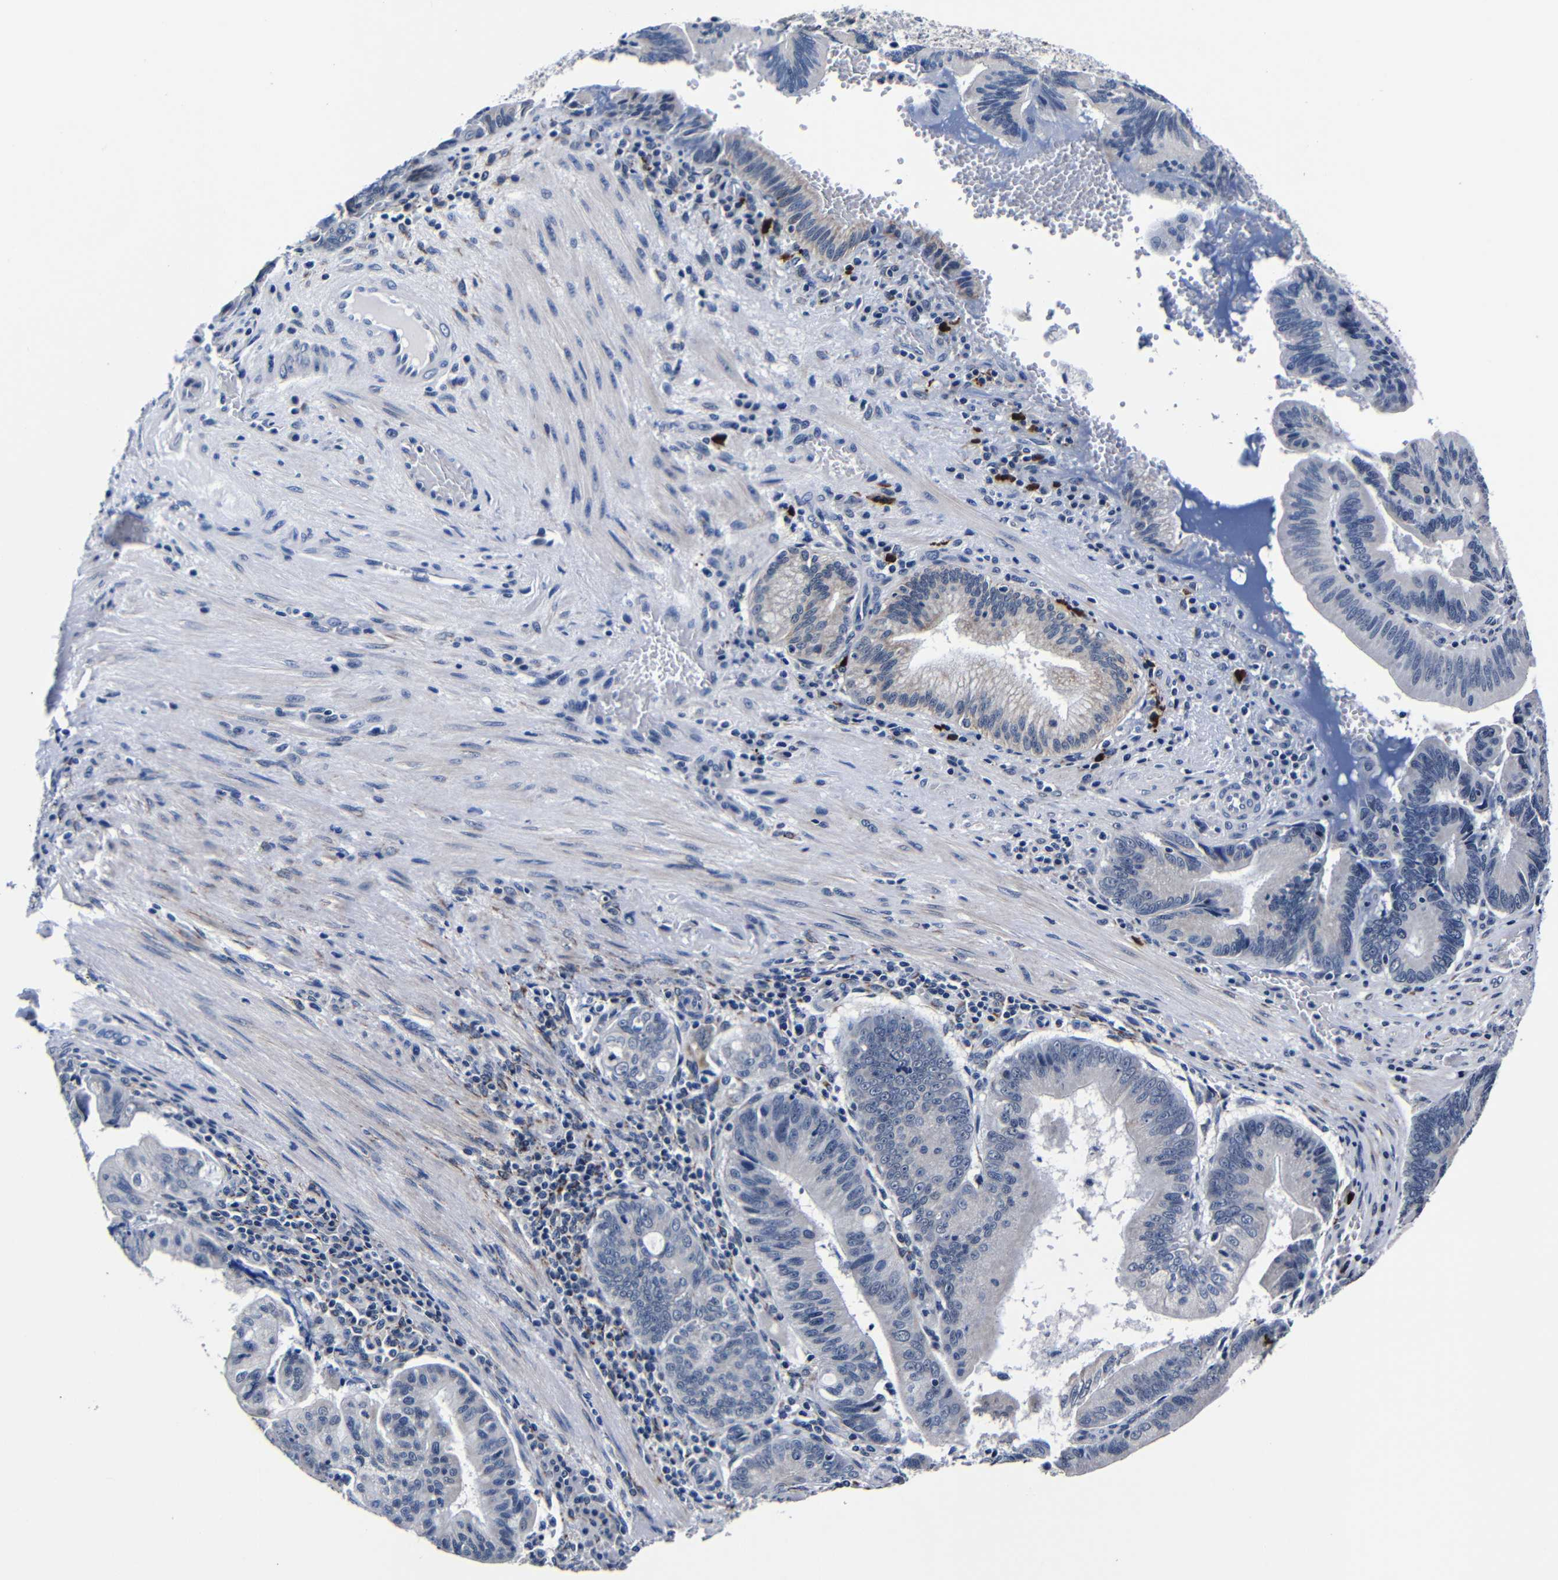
{"staining": {"intensity": "negative", "quantity": "none", "location": "none"}, "tissue": "pancreatic cancer", "cell_type": "Tumor cells", "image_type": "cancer", "snomed": [{"axis": "morphology", "description": "Adenocarcinoma, NOS"}, {"axis": "topography", "description": "Pancreas"}], "caption": "Pancreatic cancer was stained to show a protein in brown. There is no significant positivity in tumor cells. (IHC, brightfield microscopy, high magnification).", "gene": "DEPP1", "patient": {"sex": "male", "age": 82}}